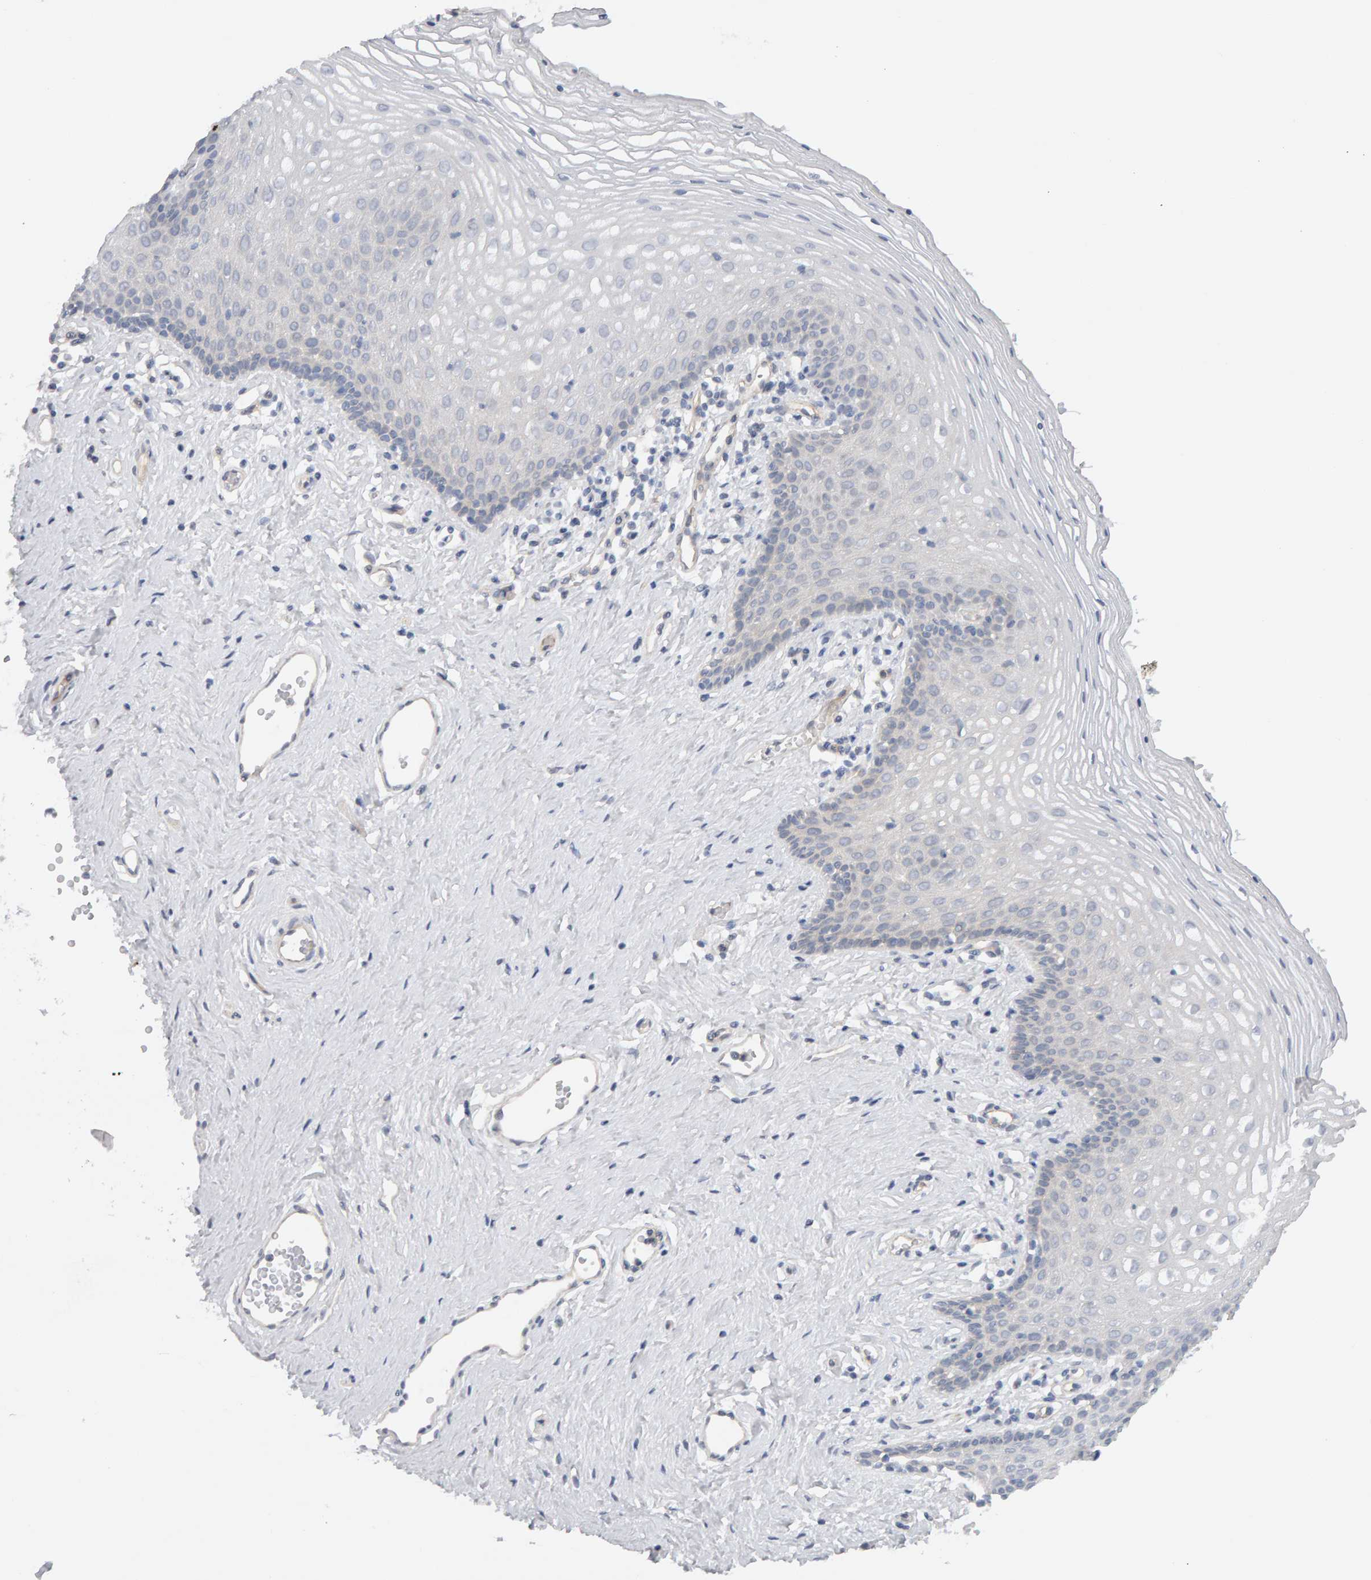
{"staining": {"intensity": "negative", "quantity": "none", "location": "none"}, "tissue": "vagina", "cell_type": "Squamous epithelial cells", "image_type": "normal", "snomed": [{"axis": "morphology", "description": "Normal tissue, NOS"}, {"axis": "topography", "description": "Vagina"}], "caption": "A micrograph of vagina stained for a protein demonstrates no brown staining in squamous epithelial cells.", "gene": "PPP1R16A", "patient": {"sex": "female", "age": 32}}